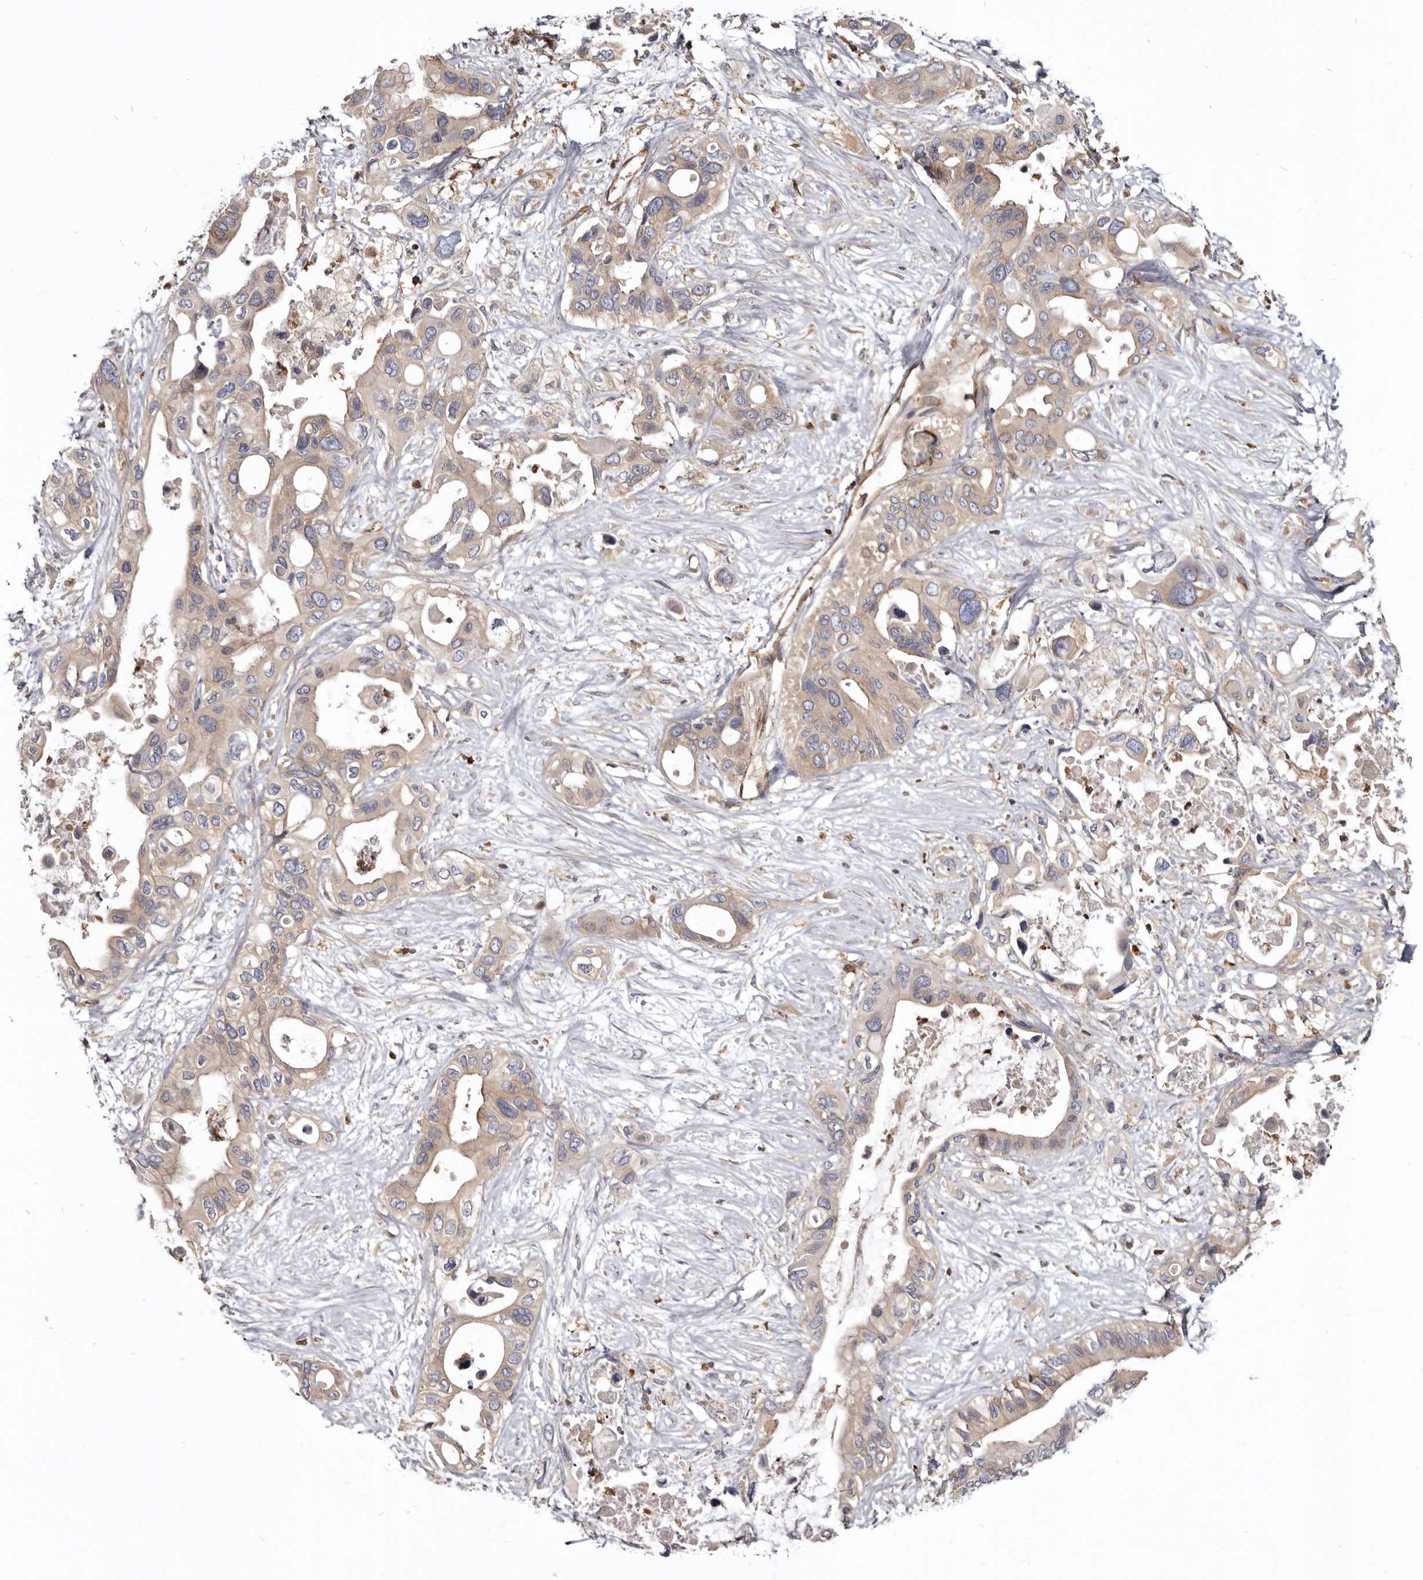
{"staining": {"intensity": "weak", "quantity": "<25%", "location": "cytoplasmic/membranous"}, "tissue": "pancreatic cancer", "cell_type": "Tumor cells", "image_type": "cancer", "snomed": [{"axis": "morphology", "description": "Adenocarcinoma, NOS"}, {"axis": "topography", "description": "Pancreas"}], "caption": "This is a histopathology image of immunohistochemistry staining of pancreatic cancer, which shows no positivity in tumor cells.", "gene": "CBL", "patient": {"sex": "male", "age": 66}}